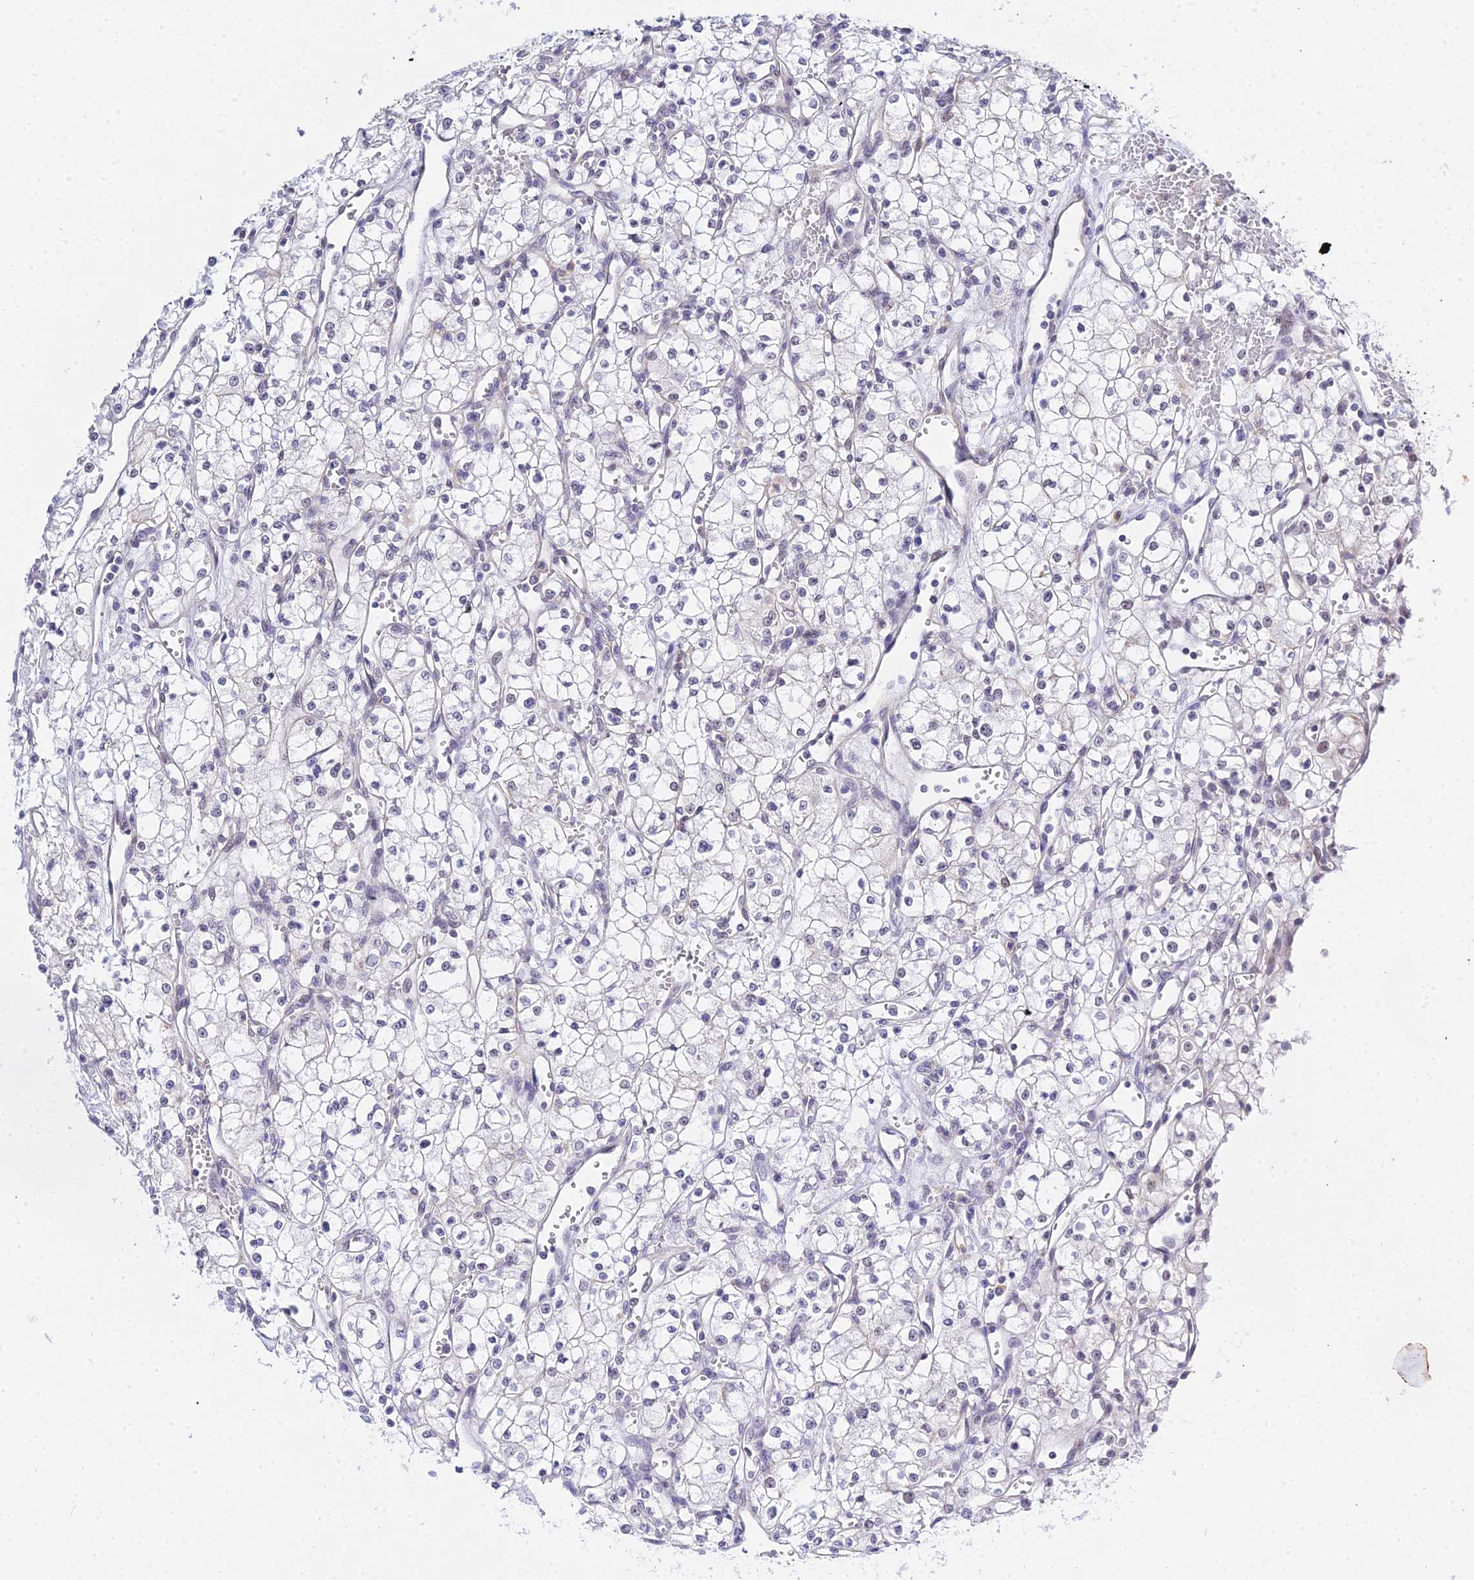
{"staining": {"intensity": "negative", "quantity": "none", "location": "none"}, "tissue": "renal cancer", "cell_type": "Tumor cells", "image_type": "cancer", "snomed": [{"axis": "morphology", "description": "Adenocarcinoma, NOS"}, {"axis": "topography", "description": "Kidney"}], "caption": "The immunohistochemistry micrograph has no significant staining in tumor cells of renal cancer (adenocarcinoma) tissue. (Brightfield microscopy of DAB IHC at high magnification).", "gene": "ZNF628", "patient": {"sex": "male", "age": 59}}